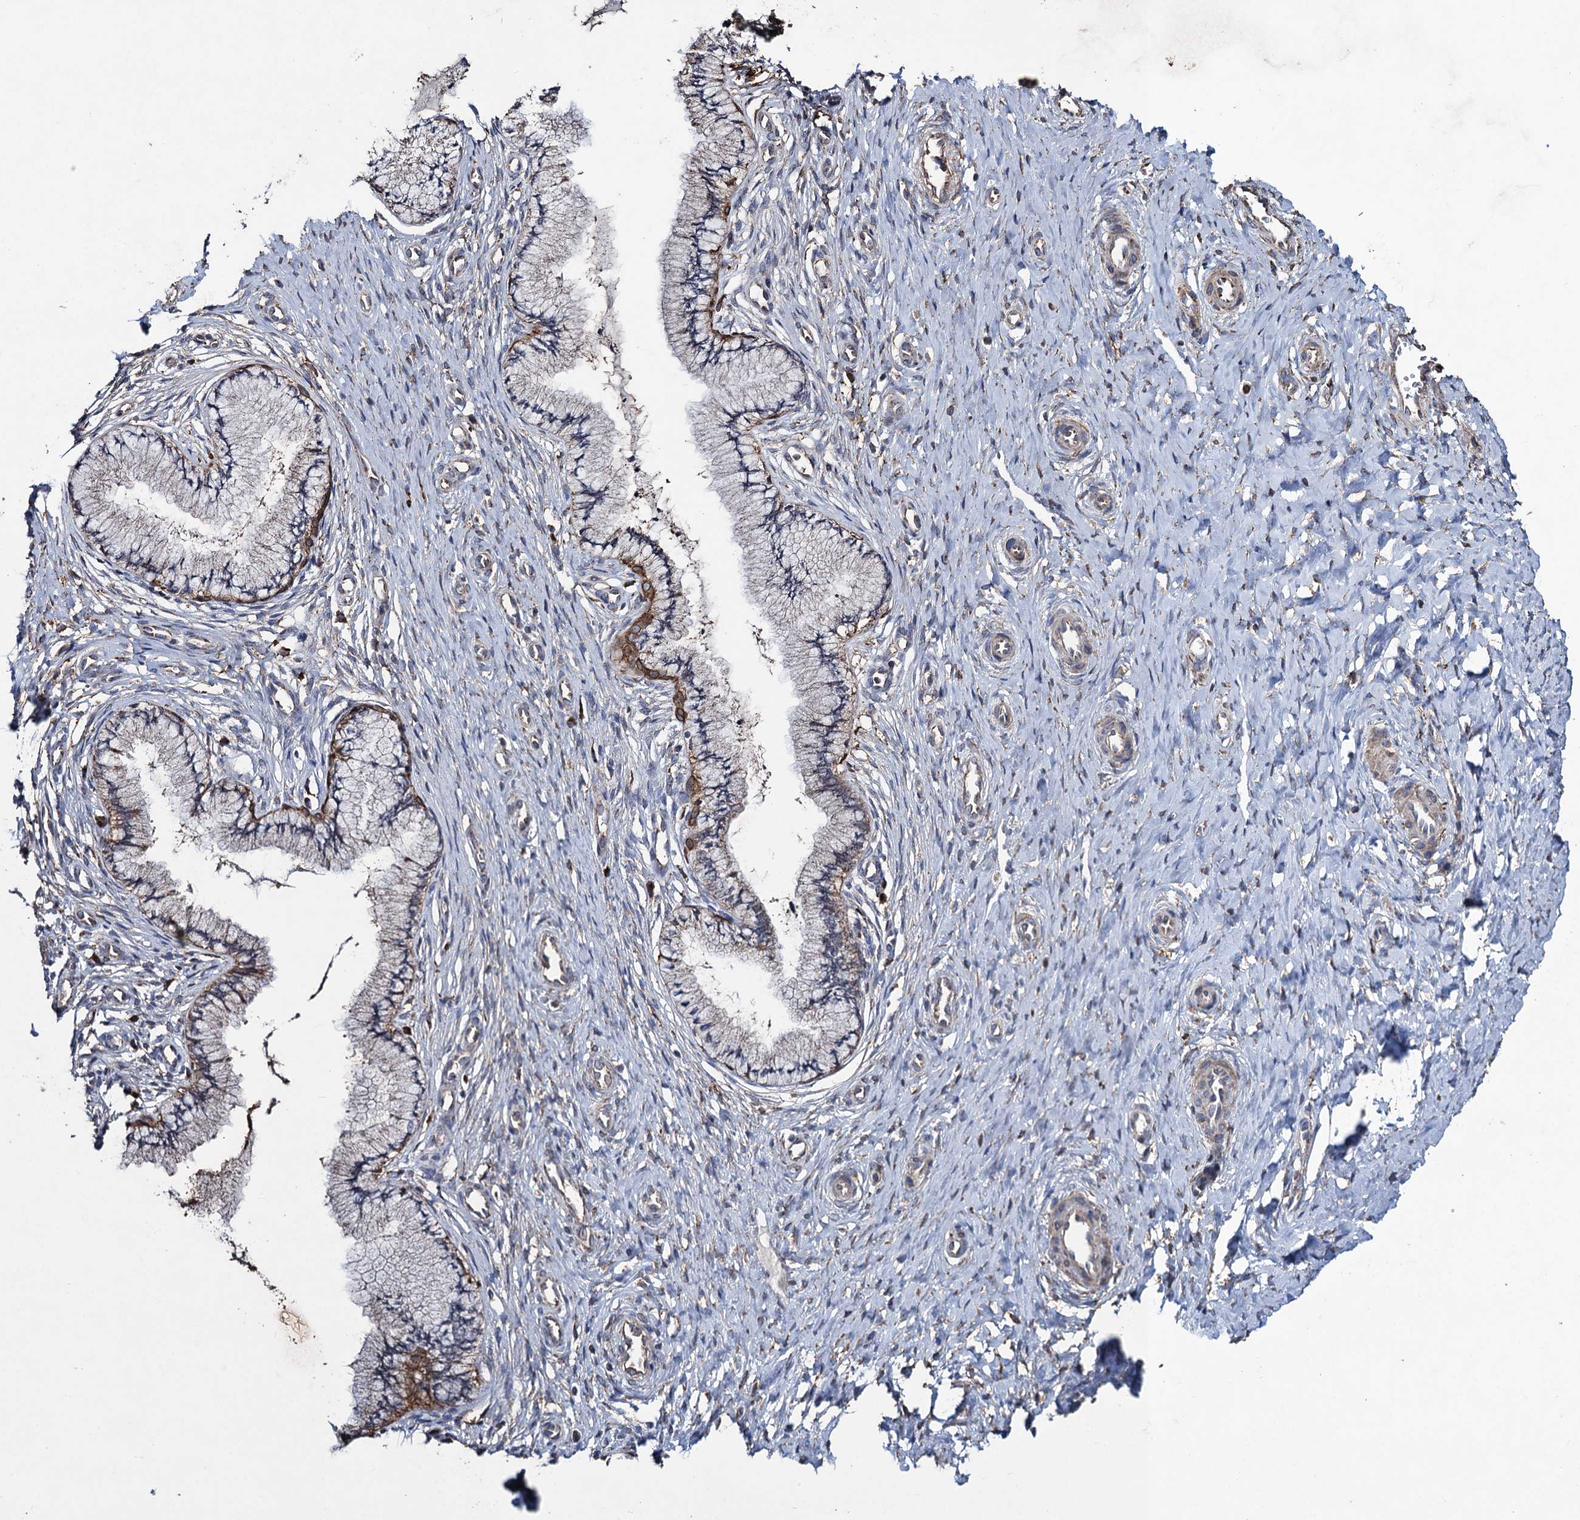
{"staining": {"intensity": "moderate", "quantity": "<25%", "location": "cytoplasmic/membranous"}, "tissue": "cervix", "cell_type": "Glandular cells", "image_type": "normal", "snomed": [{"axis": "morphology", "description": "Normal tissue, NOS"}, {"axis": "topography", "description": "Cervix"}], "caption": "IHC of normal cervix shows low levels of moderate cytoplasmic/membranous staining in approximately <25% of glandular cells.", "gene": "TXNDC11", "patient": {"sex": "female", "age": 36}}